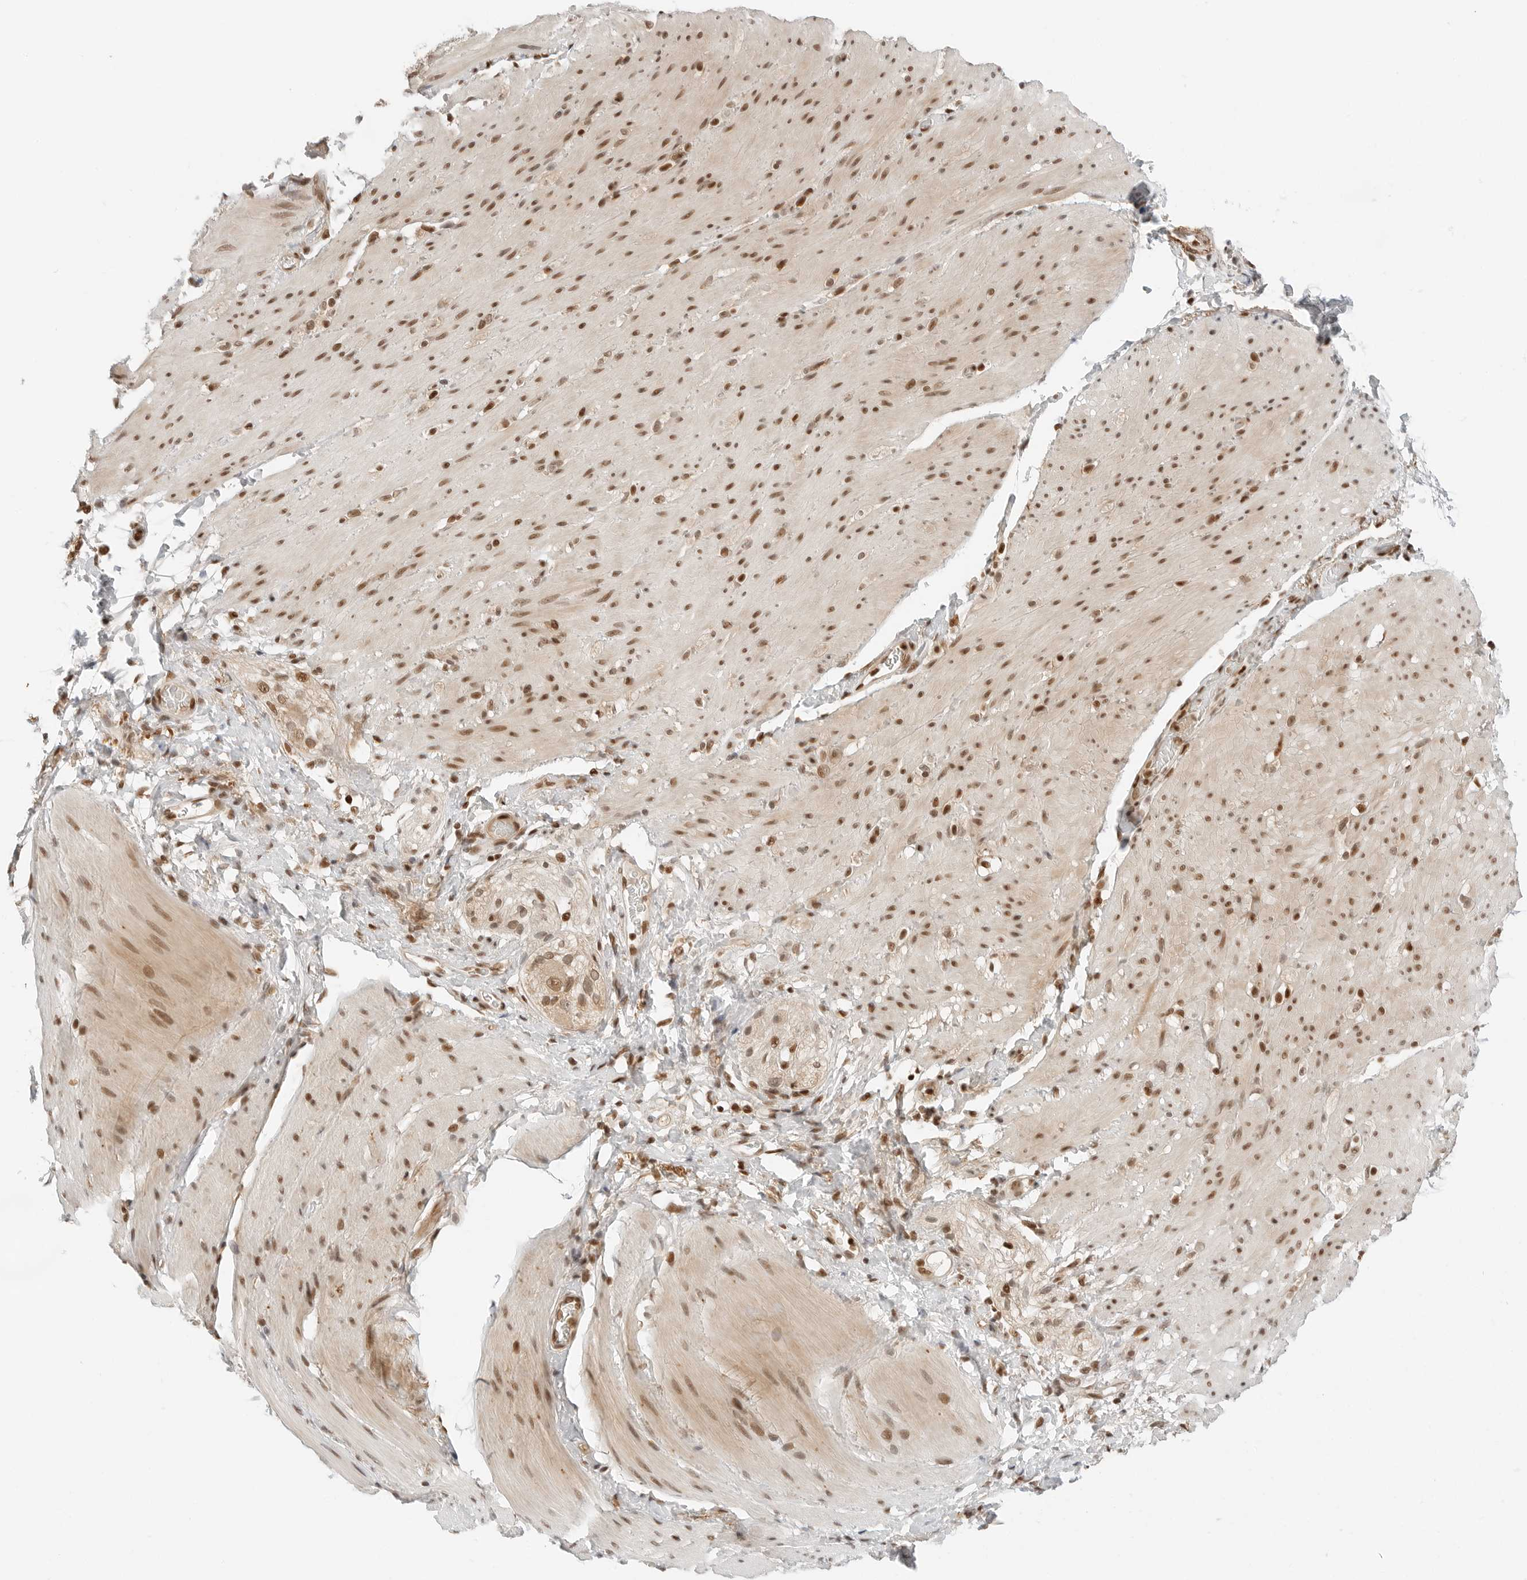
{"staining": {"intensity": "moderate", "quantity": "25%-75%", "location": "cytoplasmic/membranous,nuclear"}, "tissue": "smooth muscle", "cell_type": "Smooth muscle cells", "image_type": "normal", "snomed": [{"axis": "morphology", "description": "Normal tissue, NOS"}, {"axis": "topography", "description": "Smooth muscle"}, {"axis": "topography", "description": "Small intestine"}], "caption": "This histopathology image displays immunohistochemistry (IHC) staining of normal smooth muscle, with medium moderate cytoplasmic/membranous,nuclear positivity in approximately 25%-75% of smooth muscle cells.", "gene": "CRTC2", "patient": {"sex": "female", "age": 84}}